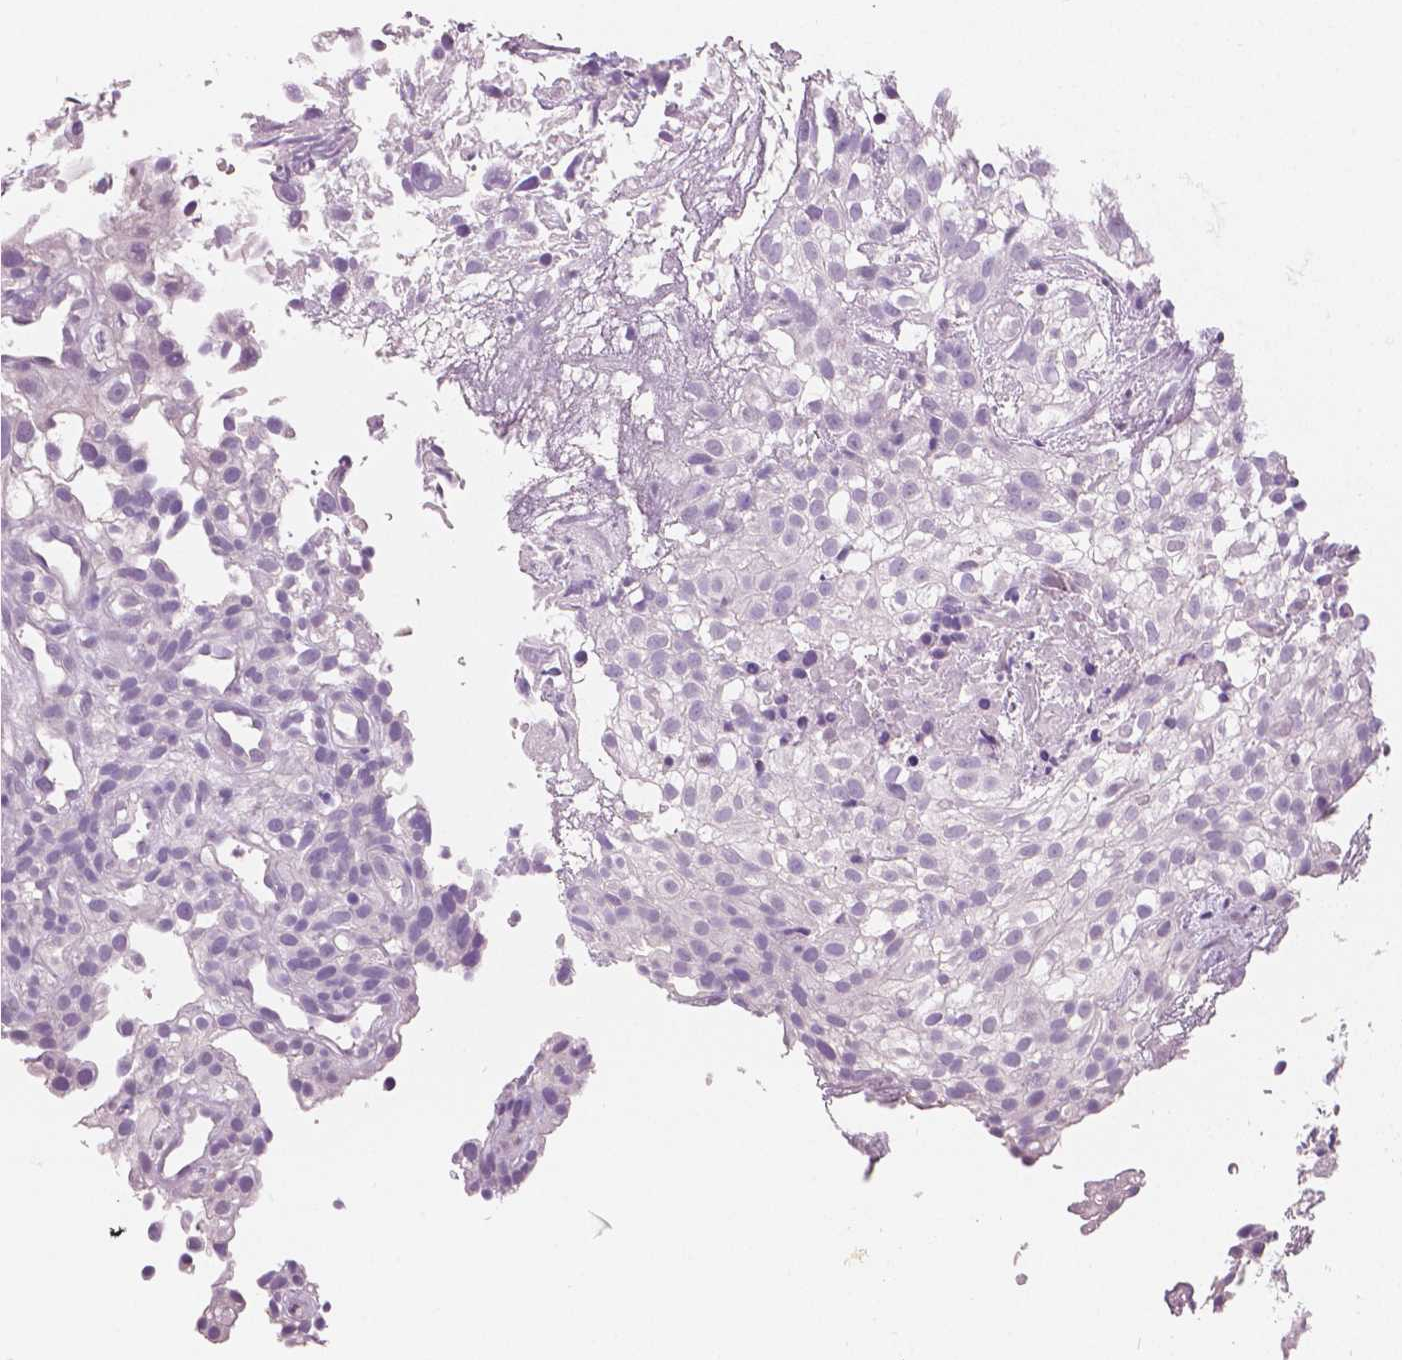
{"staining": {"intensity": "negative", "quantity": "none", "location": "none"}, "tissue": "urothelial cancer", "cell_type": "Tumor cells", "image_type": "cancer", "snomed": [{"axis": "morphology", "description": "Urothelial carcinoma, High grade"}, {"axis": "topography", "description": "Urinary bladder"}], "caption": "This is an IHC histopathology image of urothelial cancer. There is no staining in tumor cells.", "gene": "NECAB2", "patient": {"sex": "male", "age": 56}}